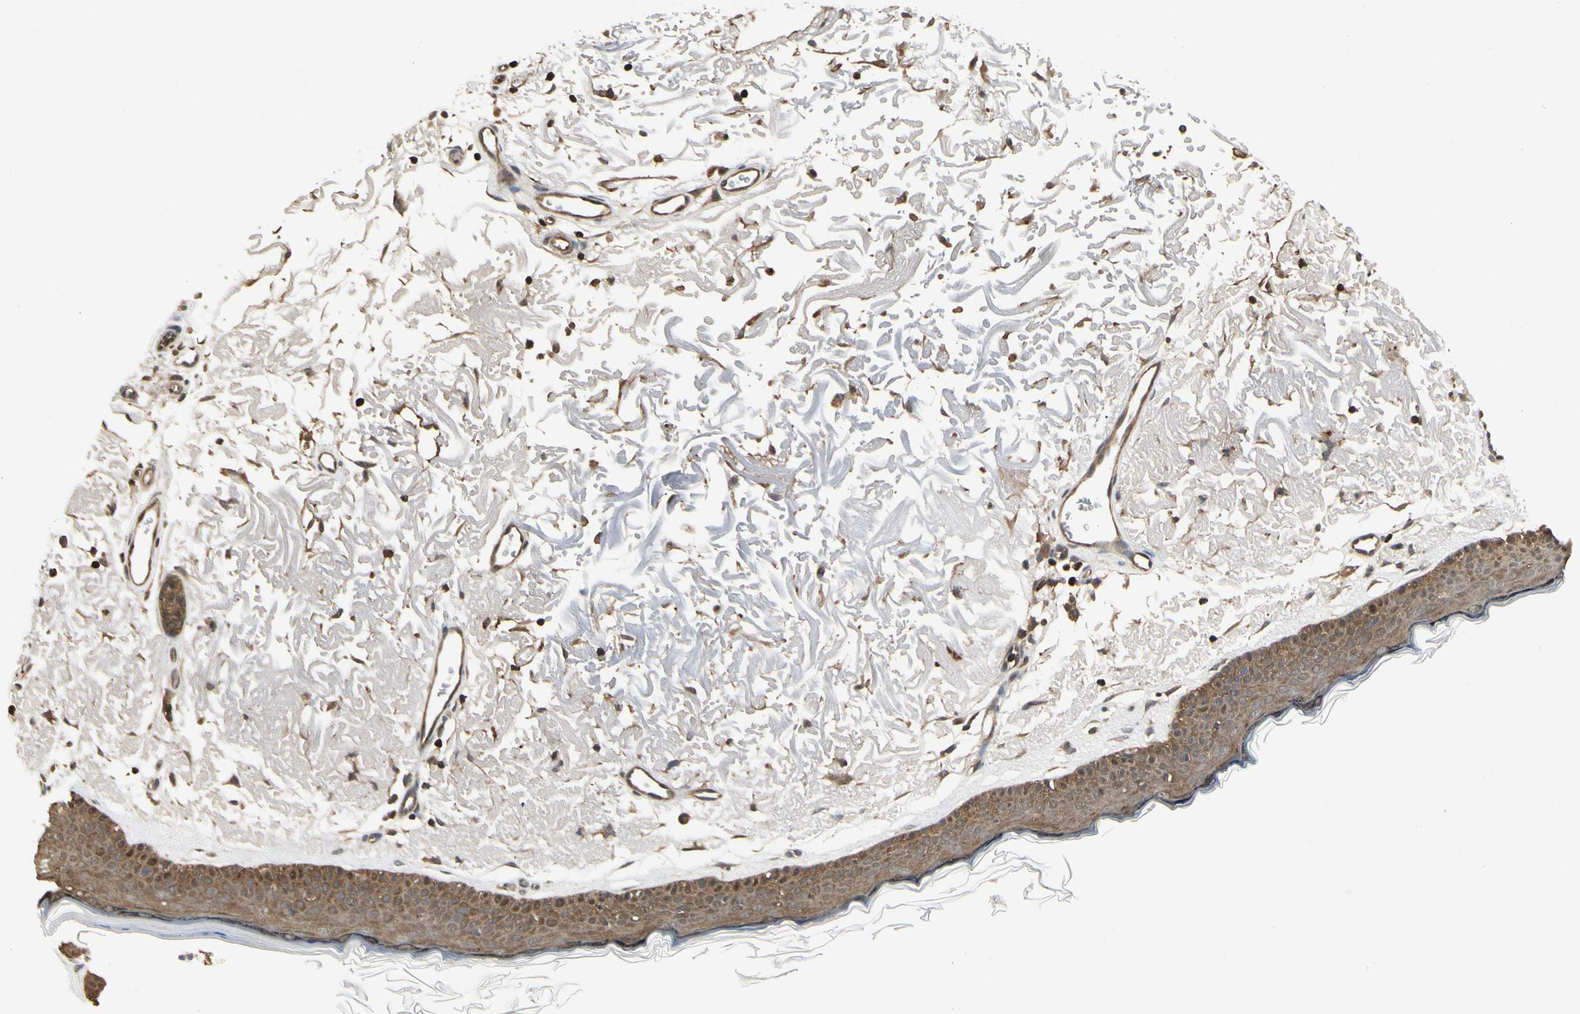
{"staining": {"intensity": "moderate", "quantity": ">75%", "location": "cytoplasmic/membranous"}, "tissue": "skin", "cell_type": "Fibroblasts", "image_type": "normal", "snomed": [{"axis": "morphology", "description": "Normal tissue, NOS"}, {"axis": "topography", "description": "Skin"}], "caption": "A brown stain highlights moderate cytoplasmic/membranous expression of a protein in fibroblasts of benign human skin.", "gene": "YWHAB", "patient": {"sex": "female", "age": 90}}